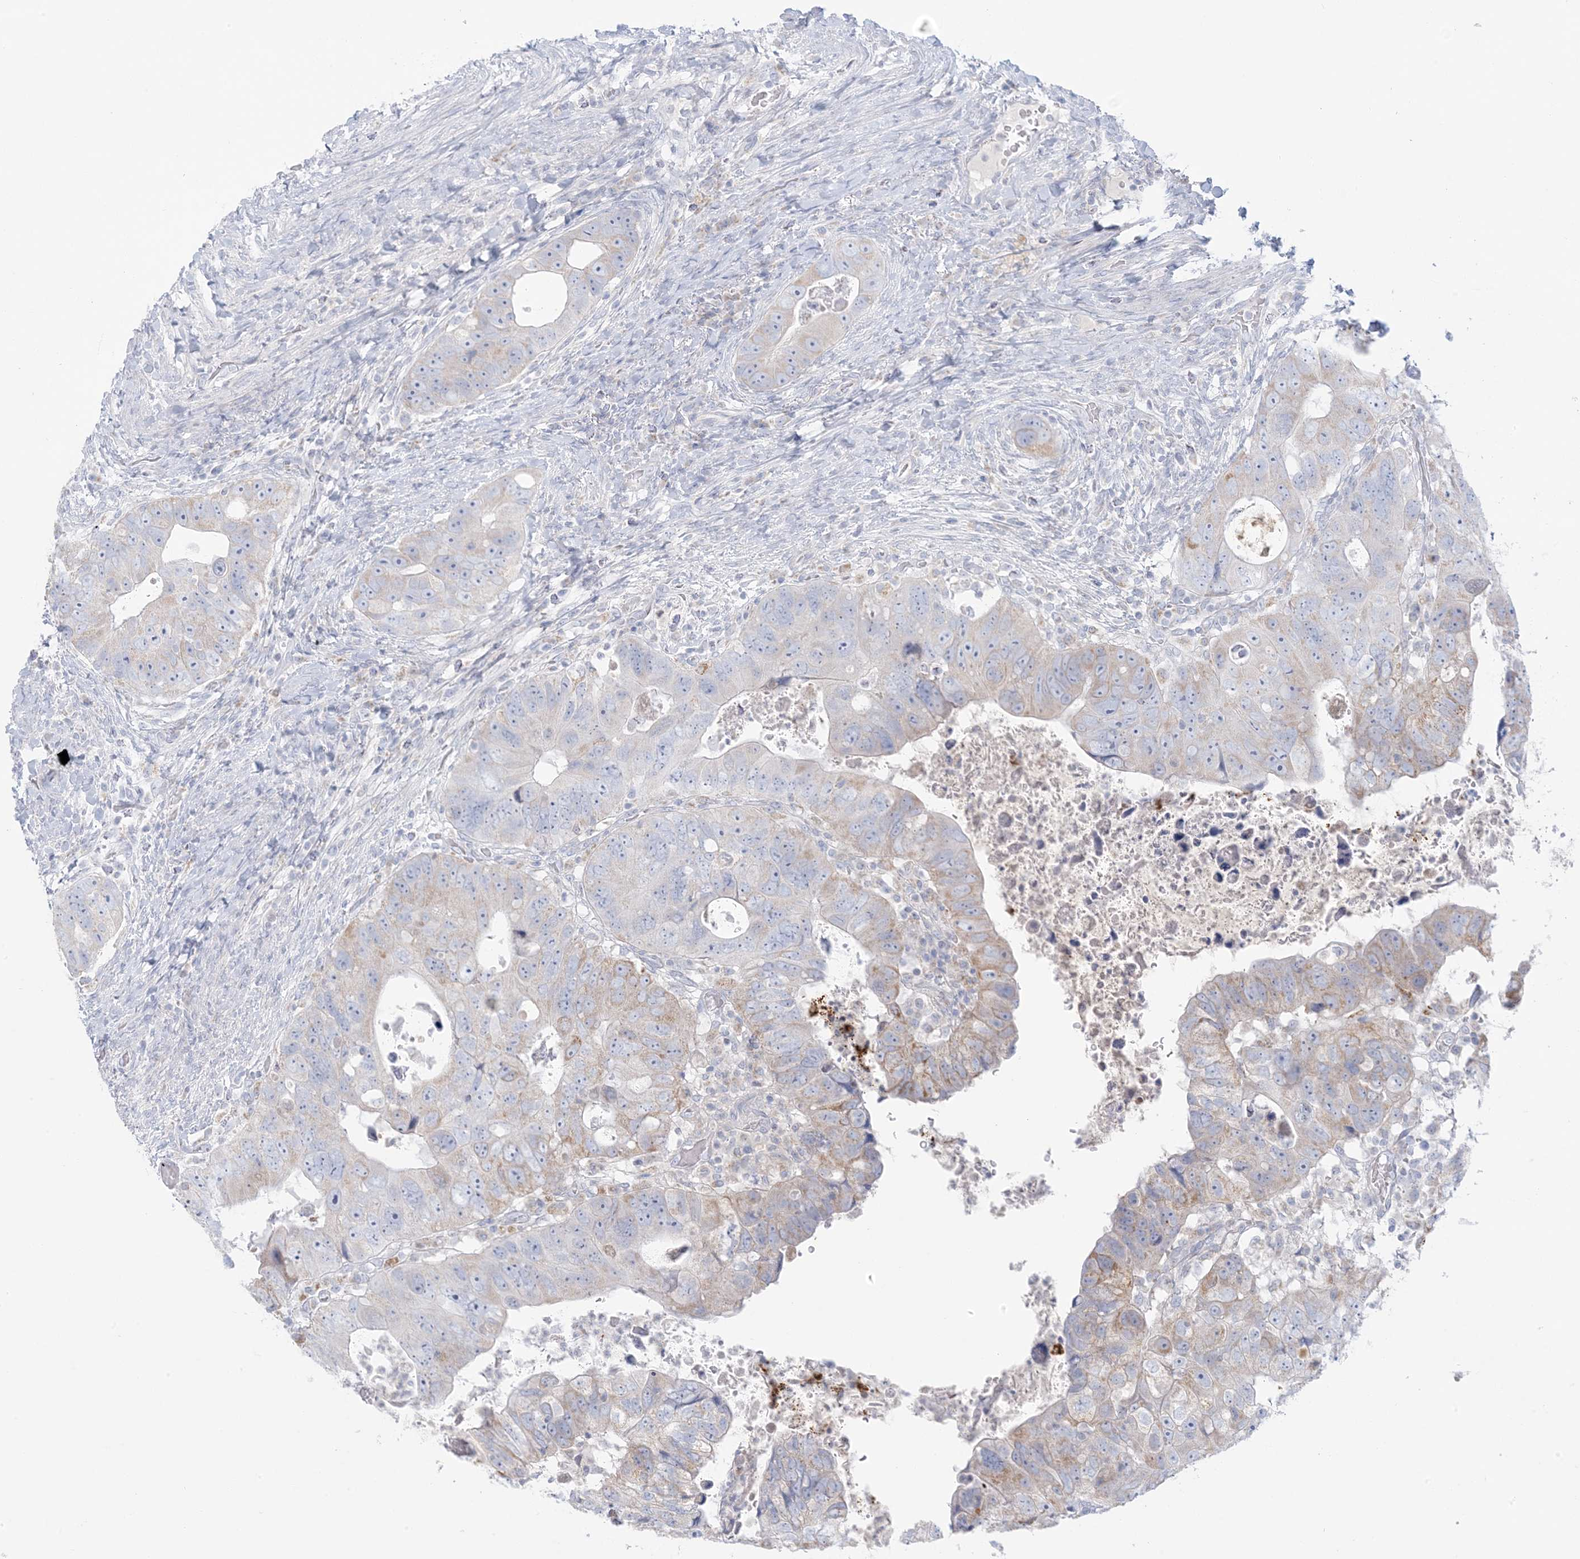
{"staining": {"intensity": "negative", "quantity": "none", "location": "none"}, "tissue": "colorectal cancer", "cell_type": "Tumor cells", "image_type": "cancer", "snomed": [{"axis": "morphology", "description": "Adenocarcinoma, NOS"}, {"axis": "topography", "description": "Rectum"}], "caption": "Colorectal cancer was stained to show a protein in brown. There is no significant staining in tumor cells.", "gene": "KCTD6", "patient": {"sex": "male", "age": 59}}